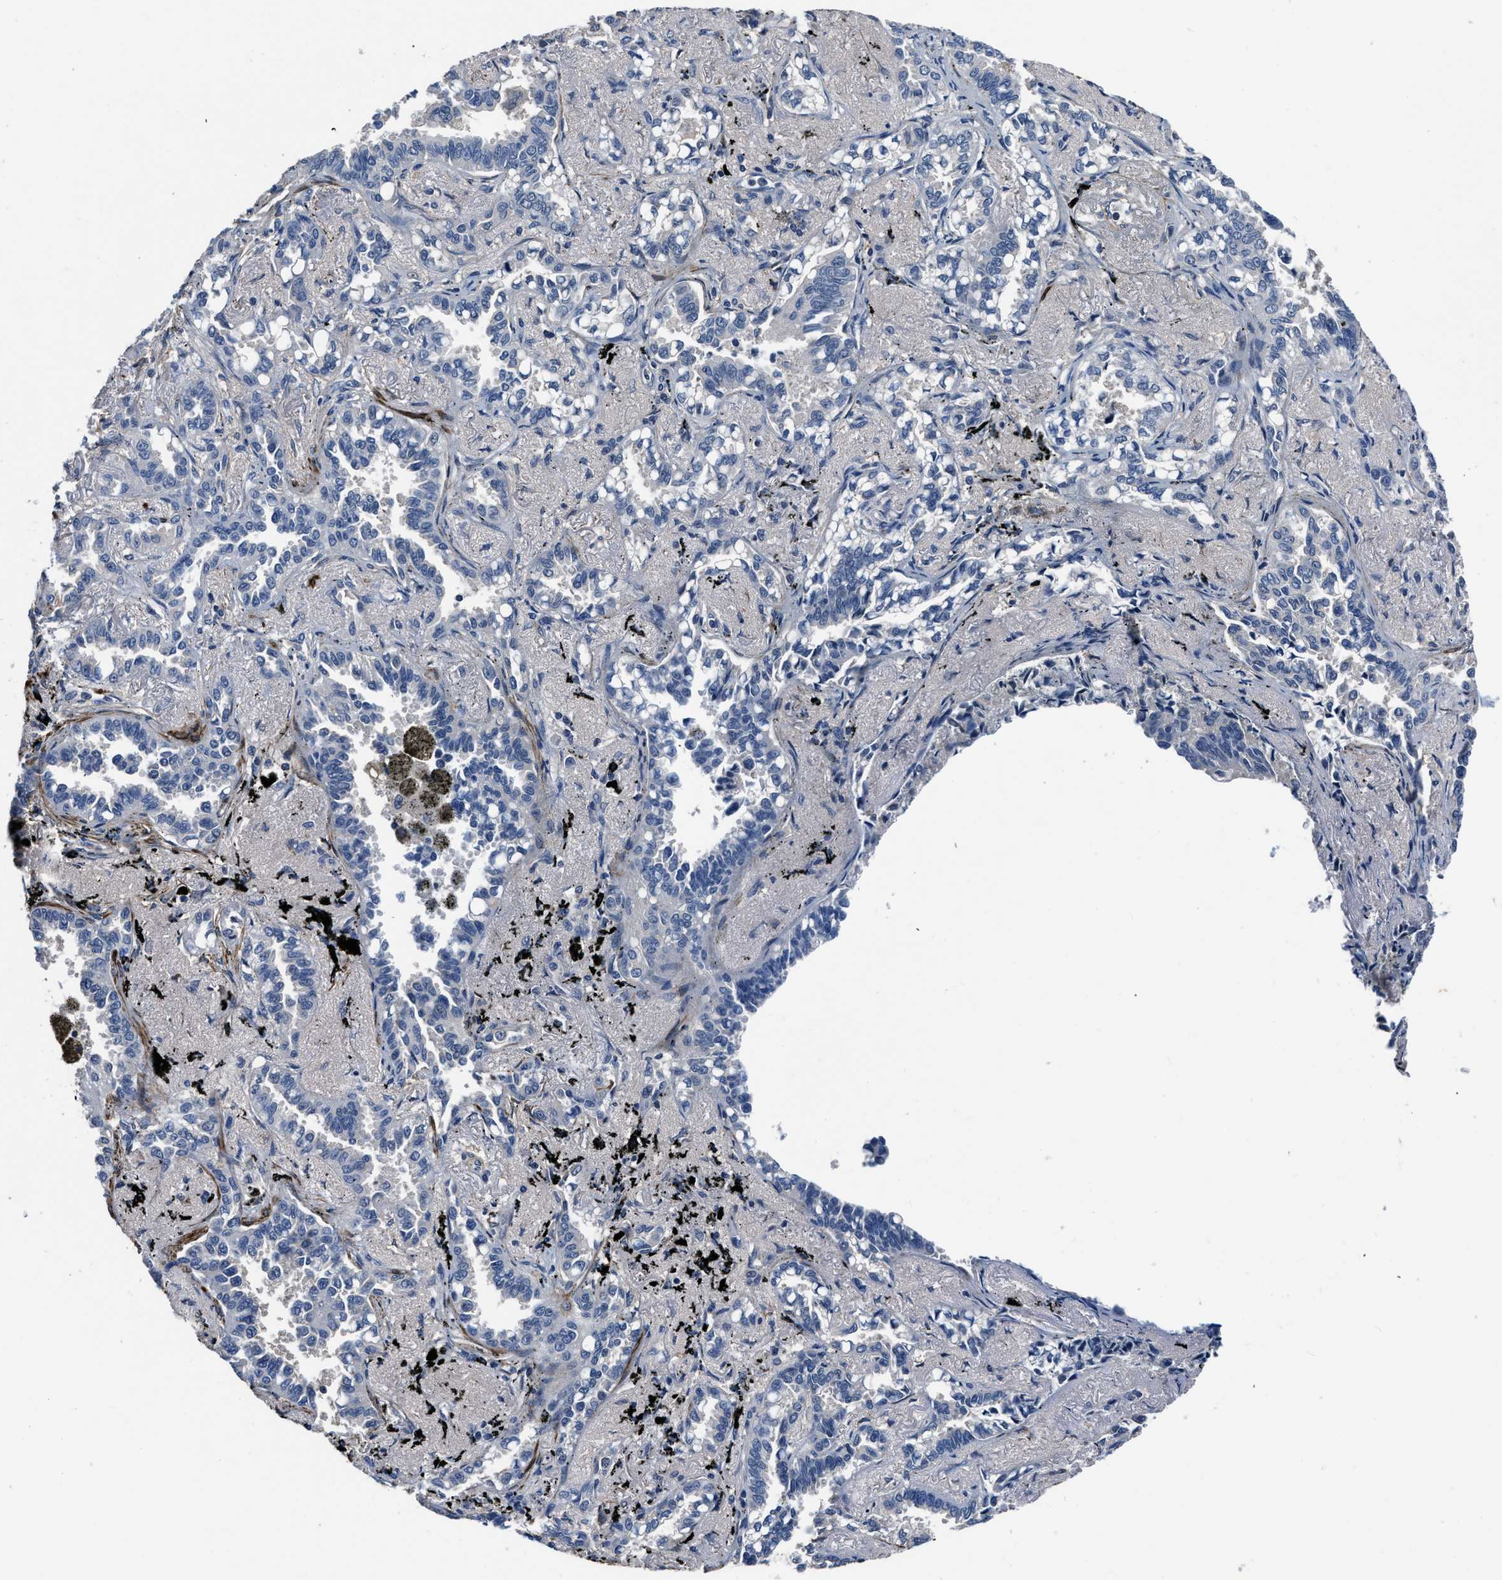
{"staining": {"intensity": "negative", "quantity": "none", "location": "none"}, "tissue": "lung cancer", "cell_type": "Tumor cells", "image_type": "cancer", "snomed": [{"axis": "morphology", "description": "Adenocarcinoma, NOS"}, {"axis": "topography", "description": "Lung"}], "caption": "IHC of adenocarcinoma (lung) demonstrates no staining in tumor cells. (DAB IHC with hematoxylin counter stain).", "gene": "LANCL2", "patient": {"sex": "male", "age": 59}}